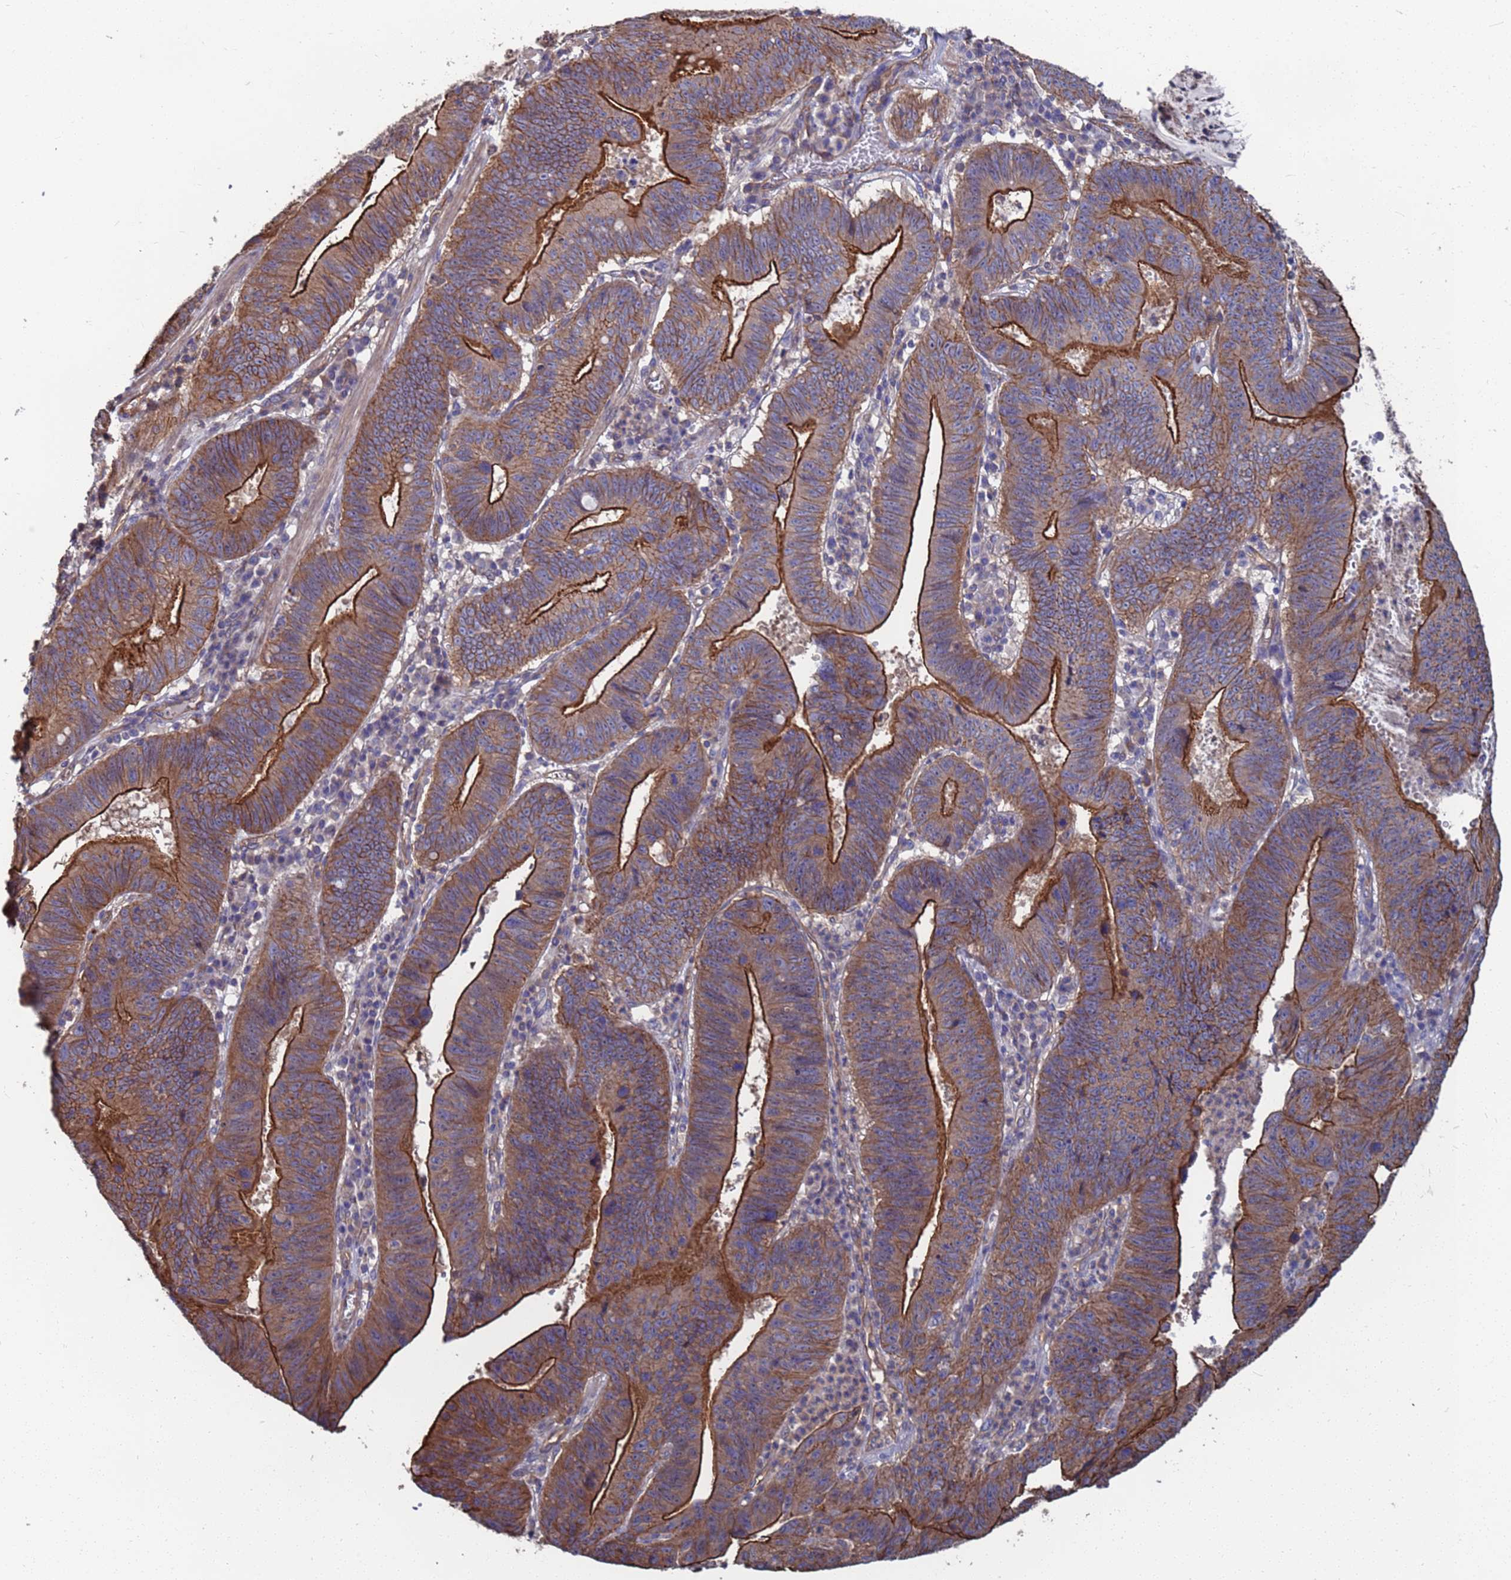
{"staining": {"intensity": "strong", "quantity": "25%-75%", "location": "cytoplasmic/membranous"}, "tissue": "stomach cancer", "cell_type": "Tumor cells", "image_type": "cancer", "snomed": [{"axis": "morphology", "description": "Adenocarcinoma, NOS"}, {"axis": "topography", "description": "Stomach"}], "caption": "The histopathology image exhibits staining of stomach cancer, revealing strong cytoplasmic/membranous protein positivity (brown color) within tumor cells.", "gene": "NDUFAF6", "patient": {"sex": "male", "age": 59}}